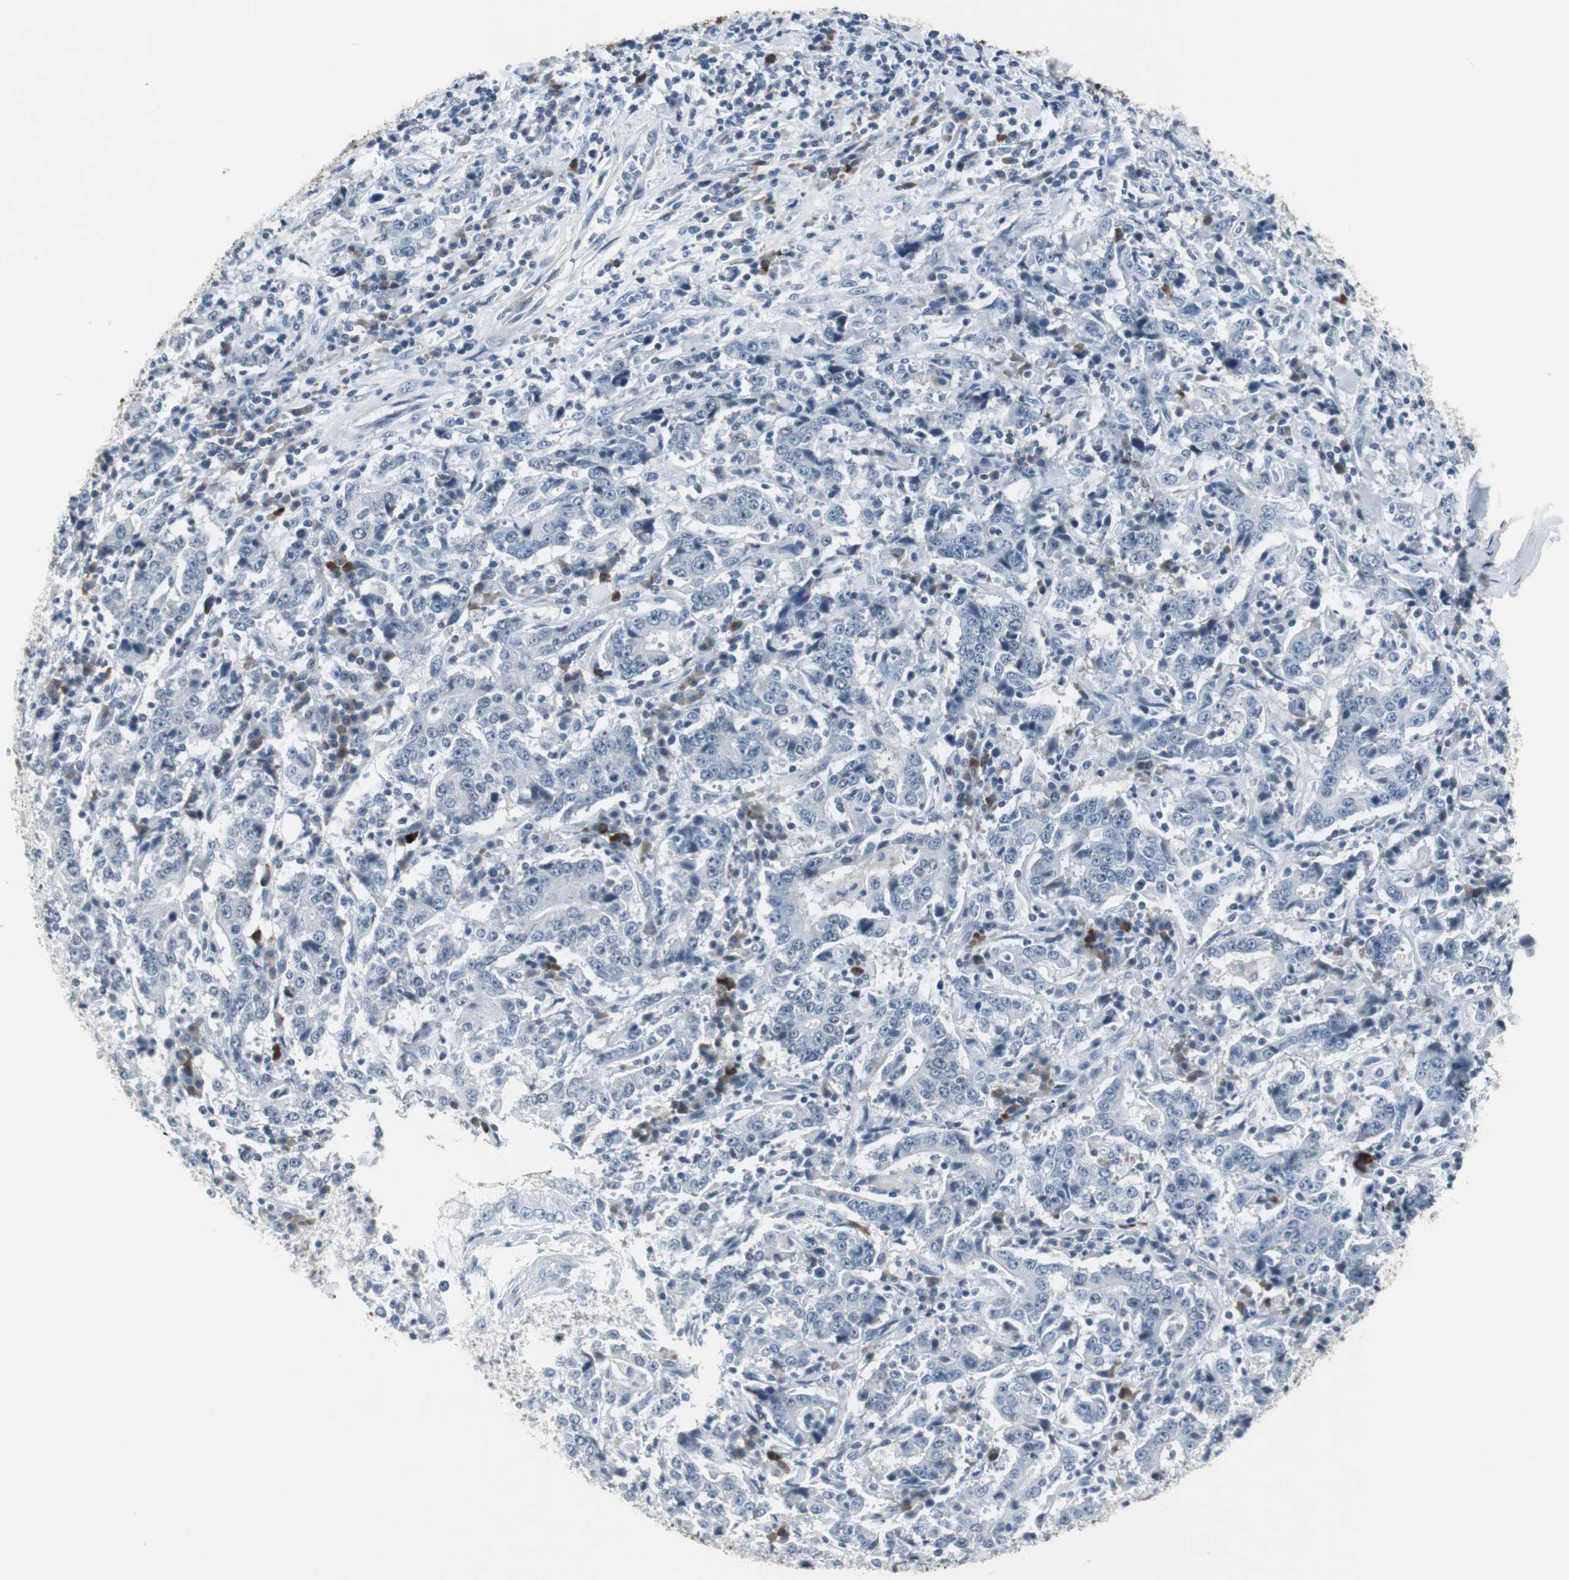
{"staining": {"intensity": "negative", "quantity": "none", "location": "none"}, "tissue": "stomach cancer", "cell_type": "Tumor cells", "image_type": "cancer", "snomed": [{"axis": "morphology", "description": "Normal tissue, NOS"}, {"axis": "morphology", "description": "Adenocarcinoma, NOS"}, {"axis": "topography", "description": "Stomach, upper"}, {"axis": "topography", "description": "Stomach"}], "caption": "A high-resolution photomicrograph shows immunohistochemistry (IHC) staining of adenocarcinoma (stomach), which demonstrates no significant positivity in tumor cells.", "gene": "ELK1", "patient": {"sex": "male", "age": 59}}